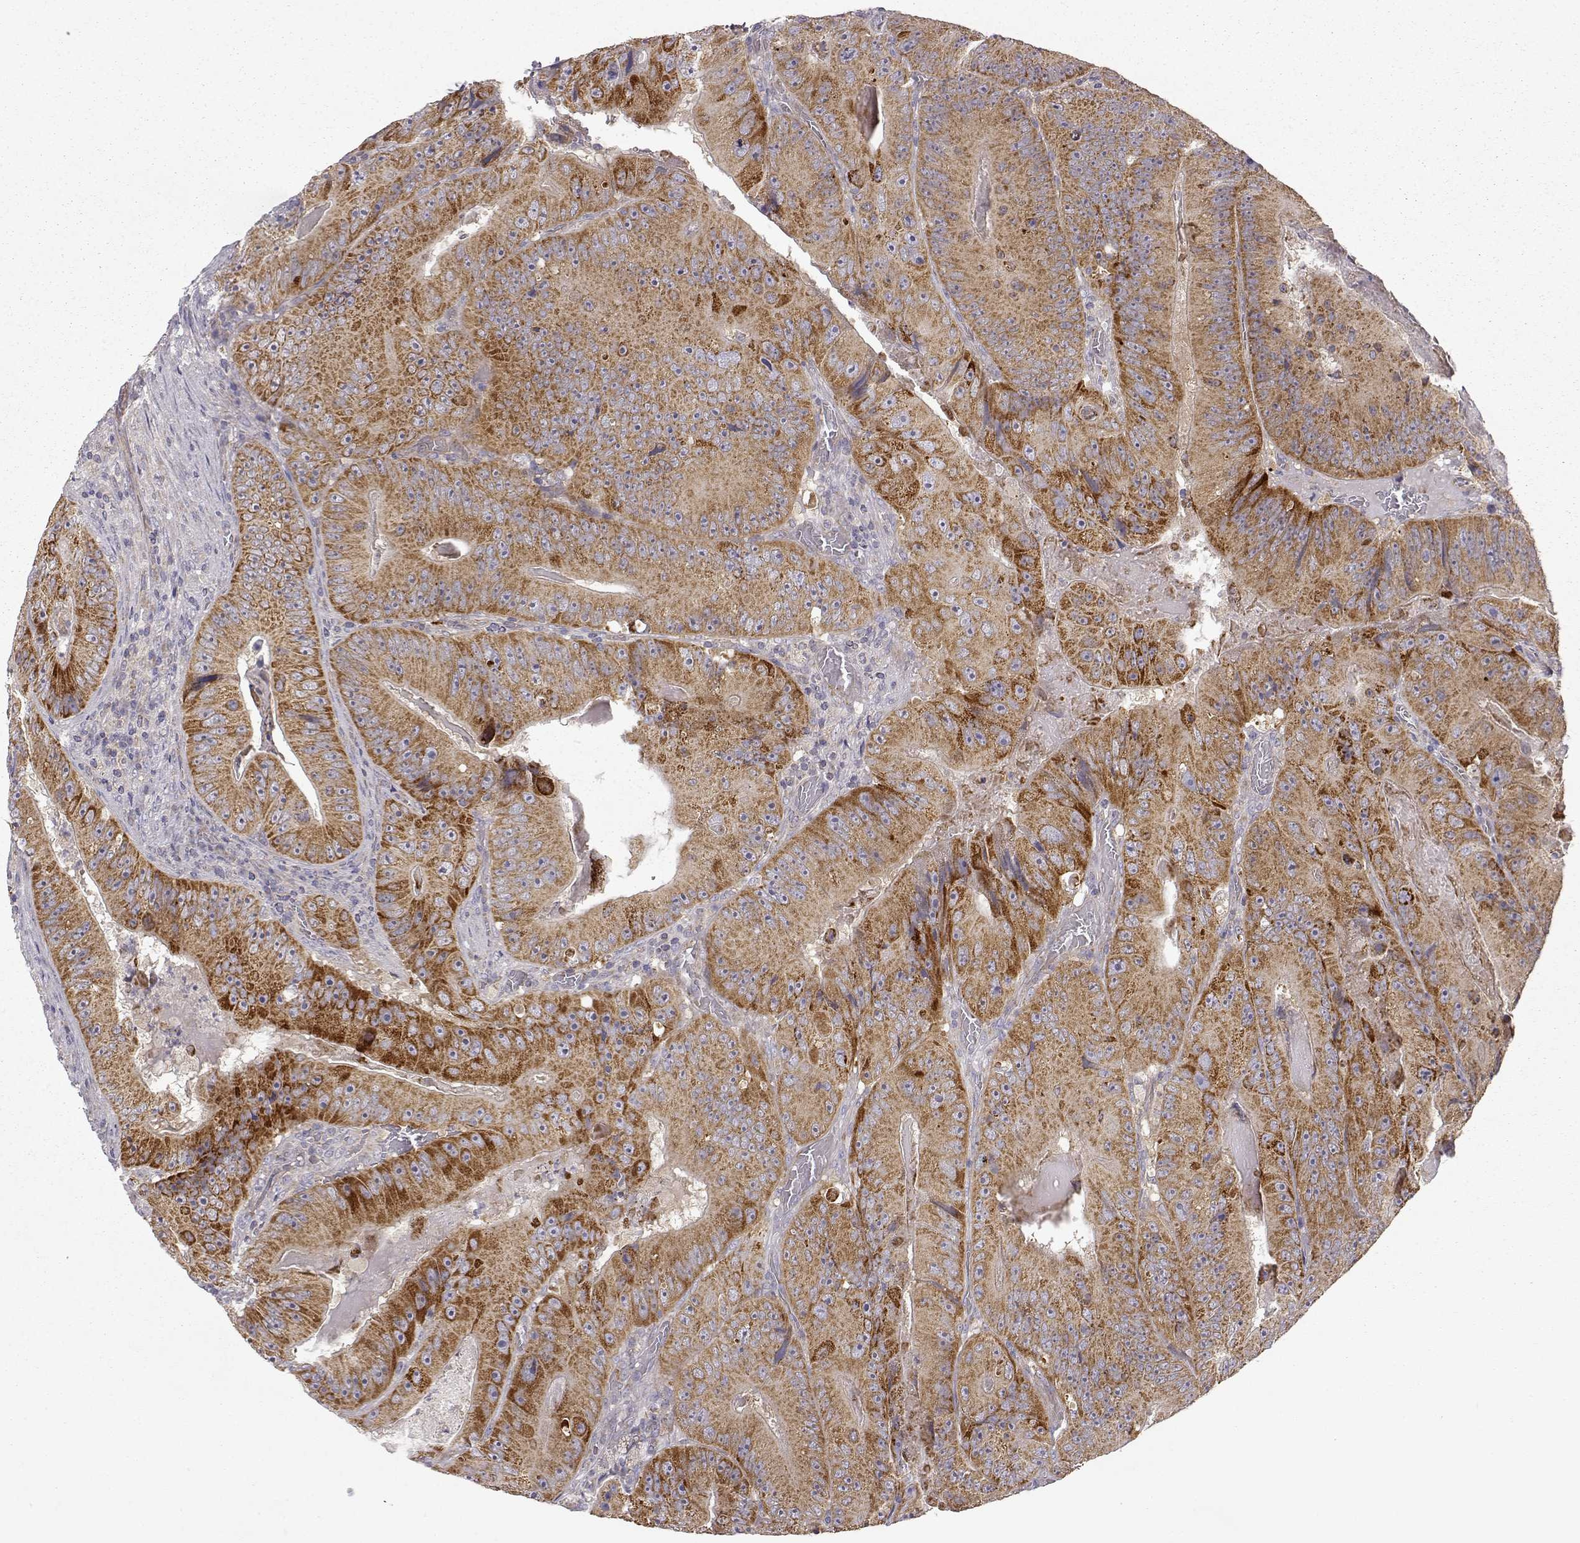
{"staining": {"intensity": "moderate", "quantity": ">75%", "location": "cytoplasmic/membranous"}, "tissue": "colorectal cancer", "cell_type": "Tumor cells", "image_type": "cancer", "snomed": [{"axis": "morphology", "description": "Adenocarcinoma, NOS"}, {"axis": "topography", "description": "Colon"}], "caption": "Protein analysis of colorectal adenocarcinoma tissue displays moderate cytoplasmic/membranous expression in approximately >75% of tumor cells.", "gene": "DDC", "patient": {"sex": "female", "age": 86}}